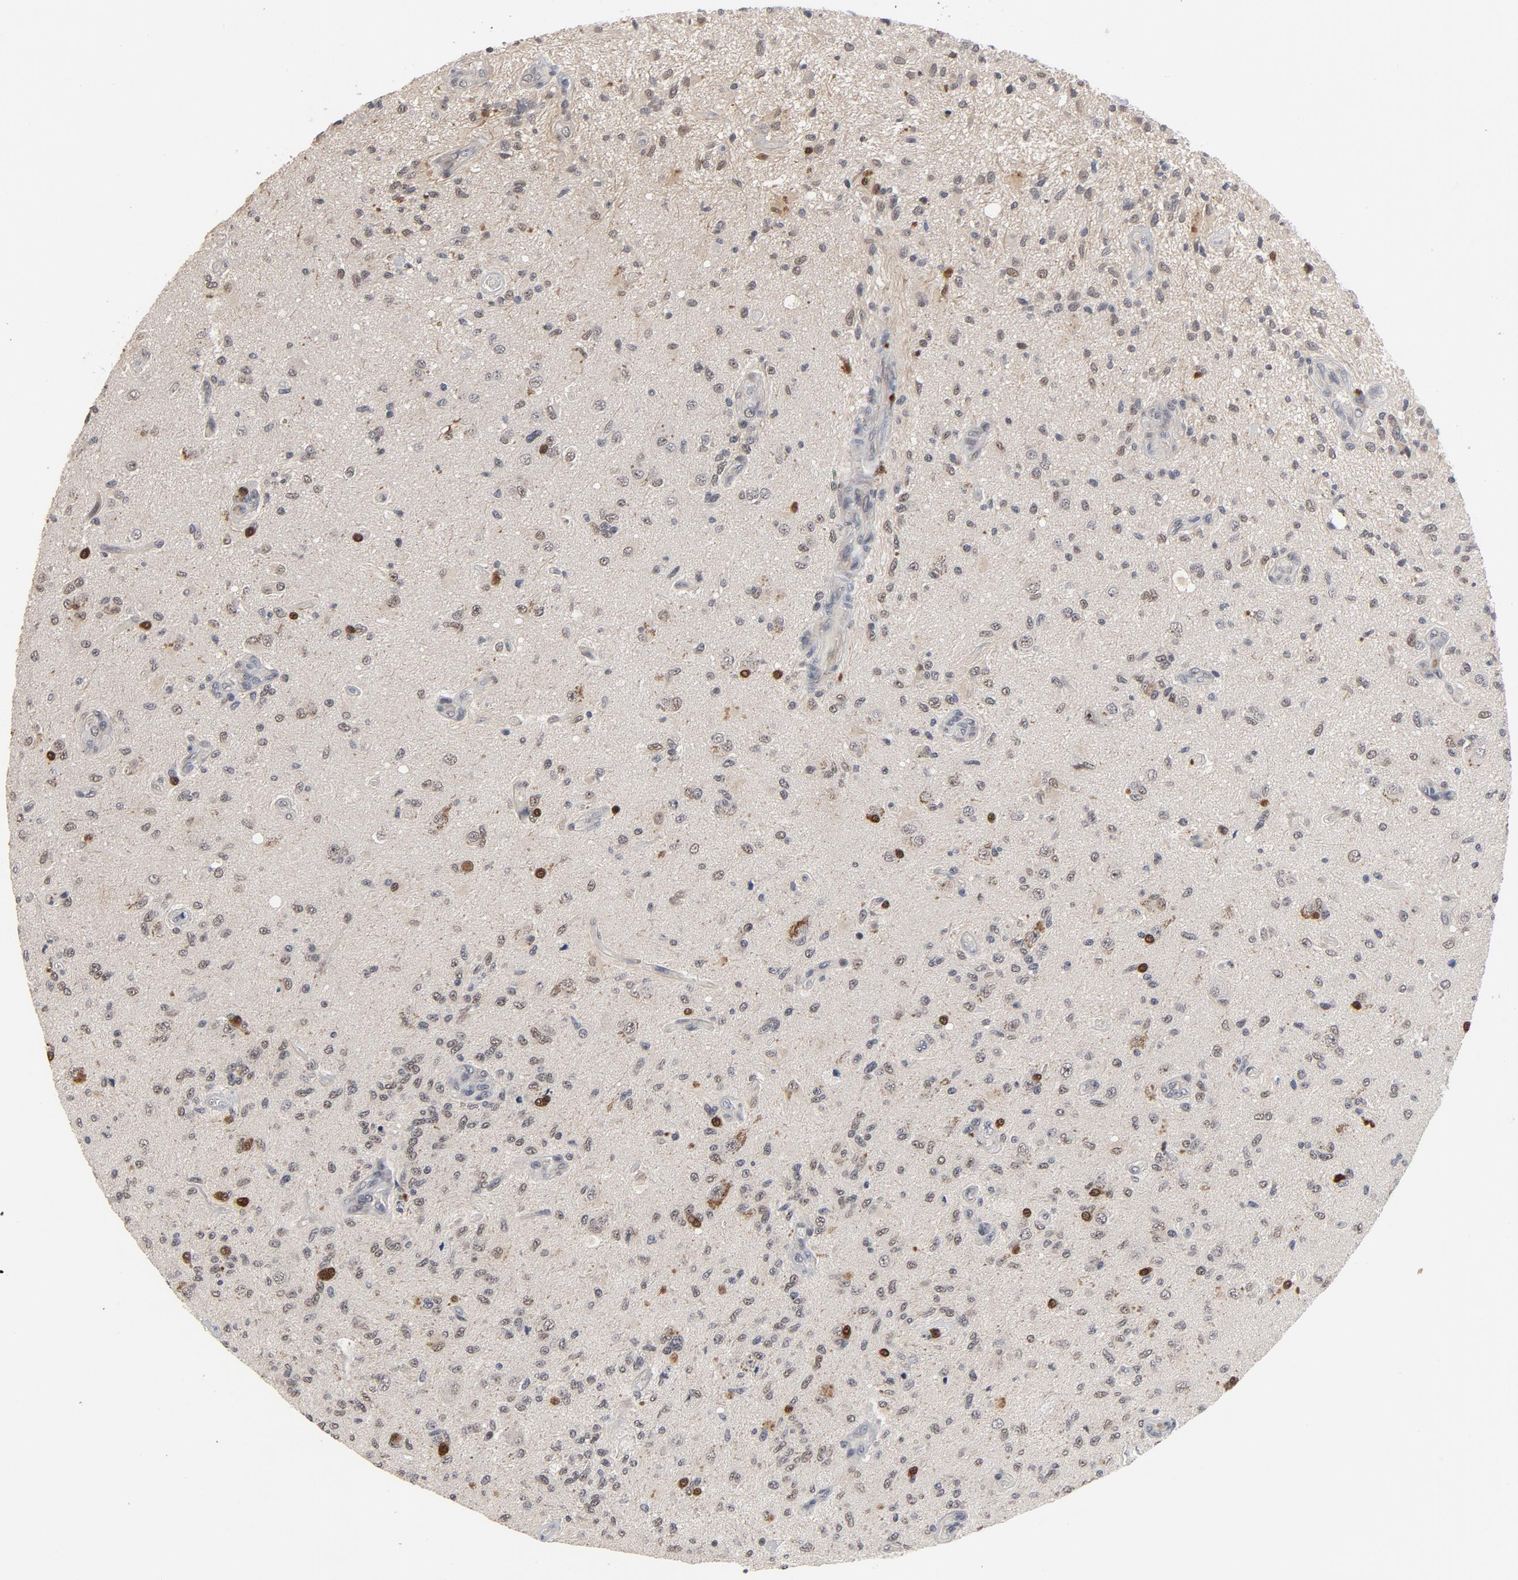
{"staining": {"intensity": "moderate", "quantity": "<25%", "location": "cytoplasmic/membranous"}, "tissue": "glioma", "cell_type": "Tumor cells", "image_type": "cancer", "snomed": [{"axis": "morphology", "description": "Normal tissue, NOS"}, {"axis": "morphology", "description": "Glioma, malignant, High grade"}, {"axis": "topography", "description": "Cerebral cortex"}], "caption": "Moderate cytoplasmic/membranous staining for a protein is identified in approximately <25% of tumor cells of high-grade glioma (malignant) using immunohistochemistry (IHC).", "gene": "RTL5", "patient": {"sex": "male", "age": 77}}